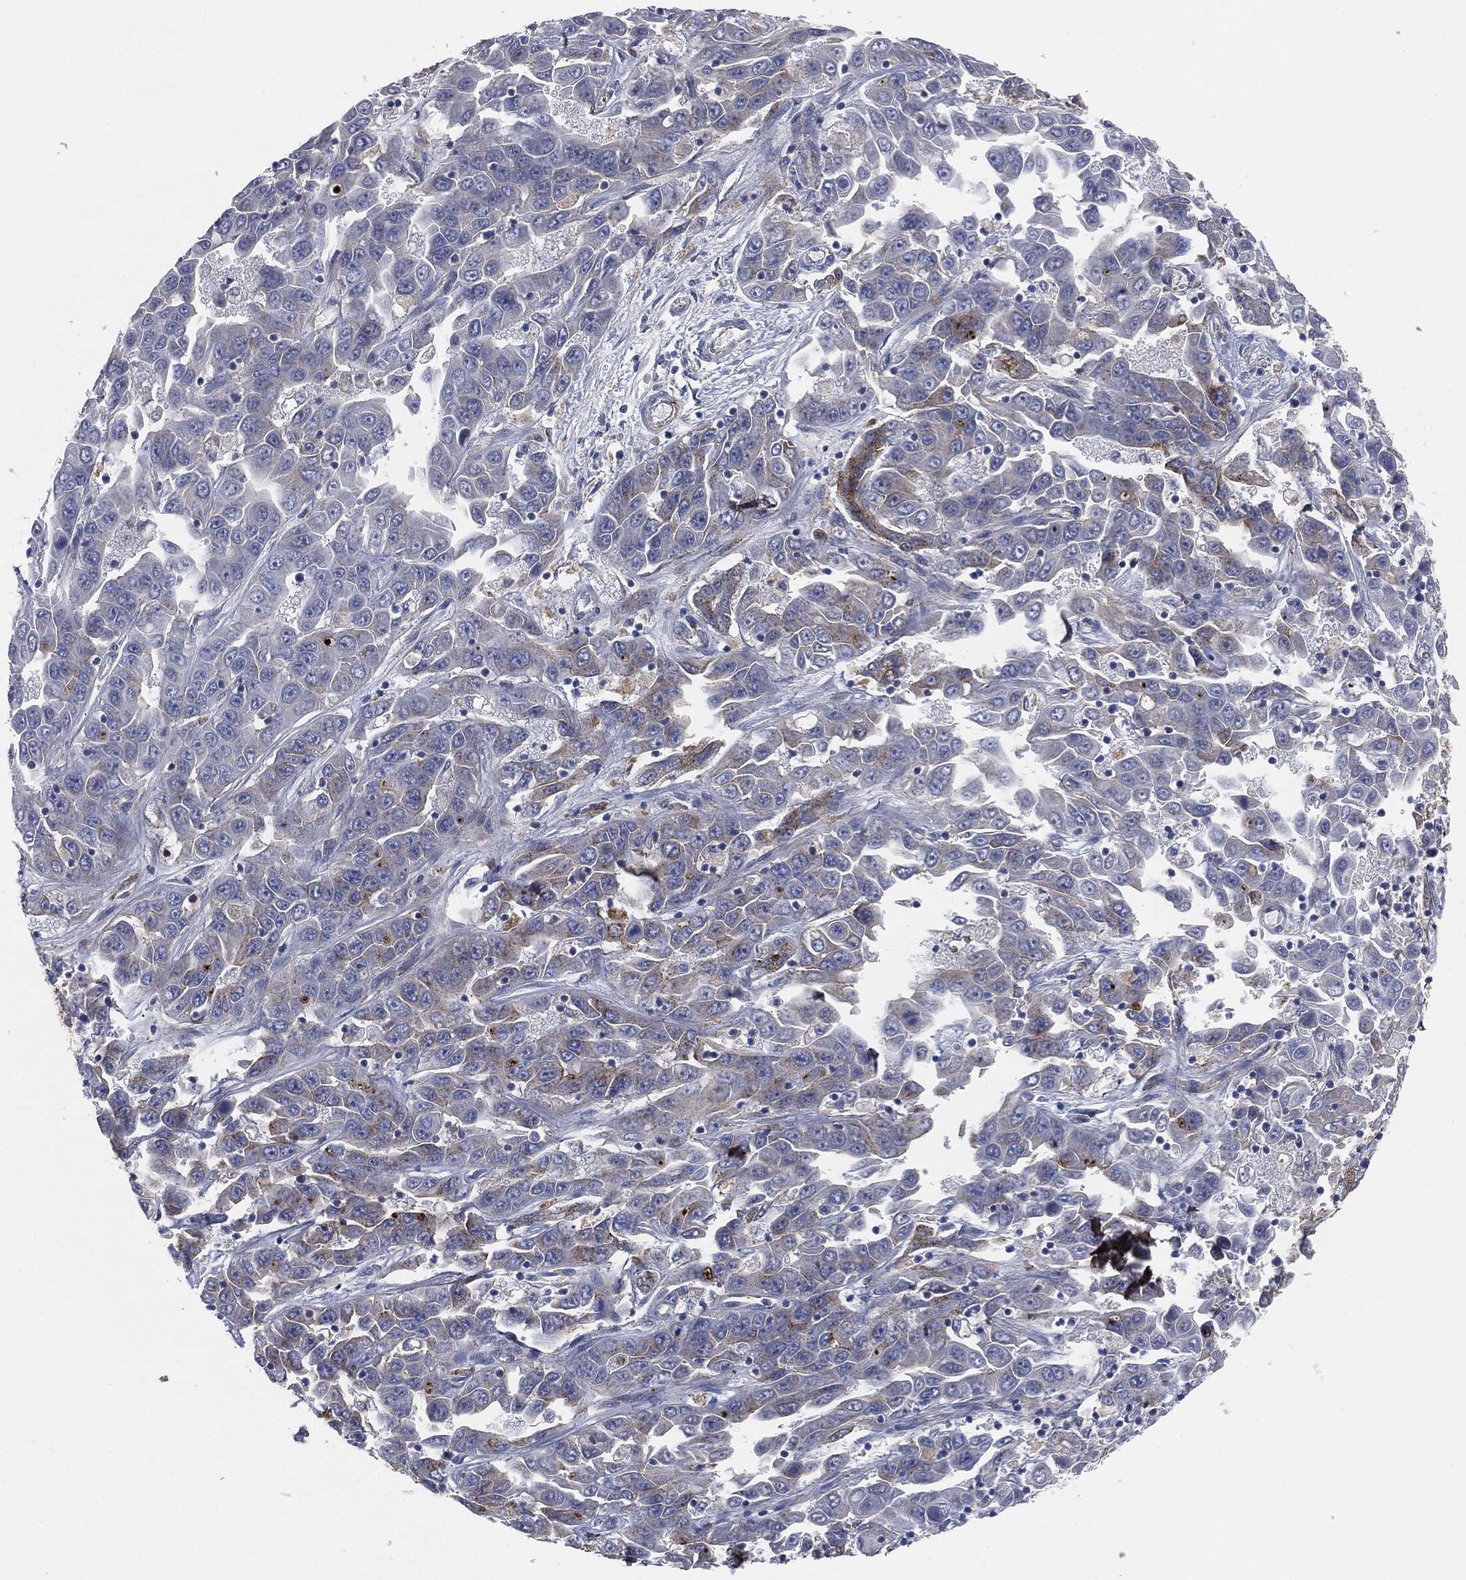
{"staining": {"intensity": "weak", "quantity": "<25%", "location": "cytoplasmic/membranous"}, "tissue": "liver cancer", "cell_type": "Tumor cells", "image_type": "cancer", "snomed": [{"axis": "morphology", "description": "Cholangiocarcinoma"}, {"axis": "topography", "description": "Liver"}], "caption": "Protein analysis of cholangiocarcinoma (liver) shows no significant expression in tumor cells.", "gene": "APOB", "patient": {"sex": "female", "age": 52}}